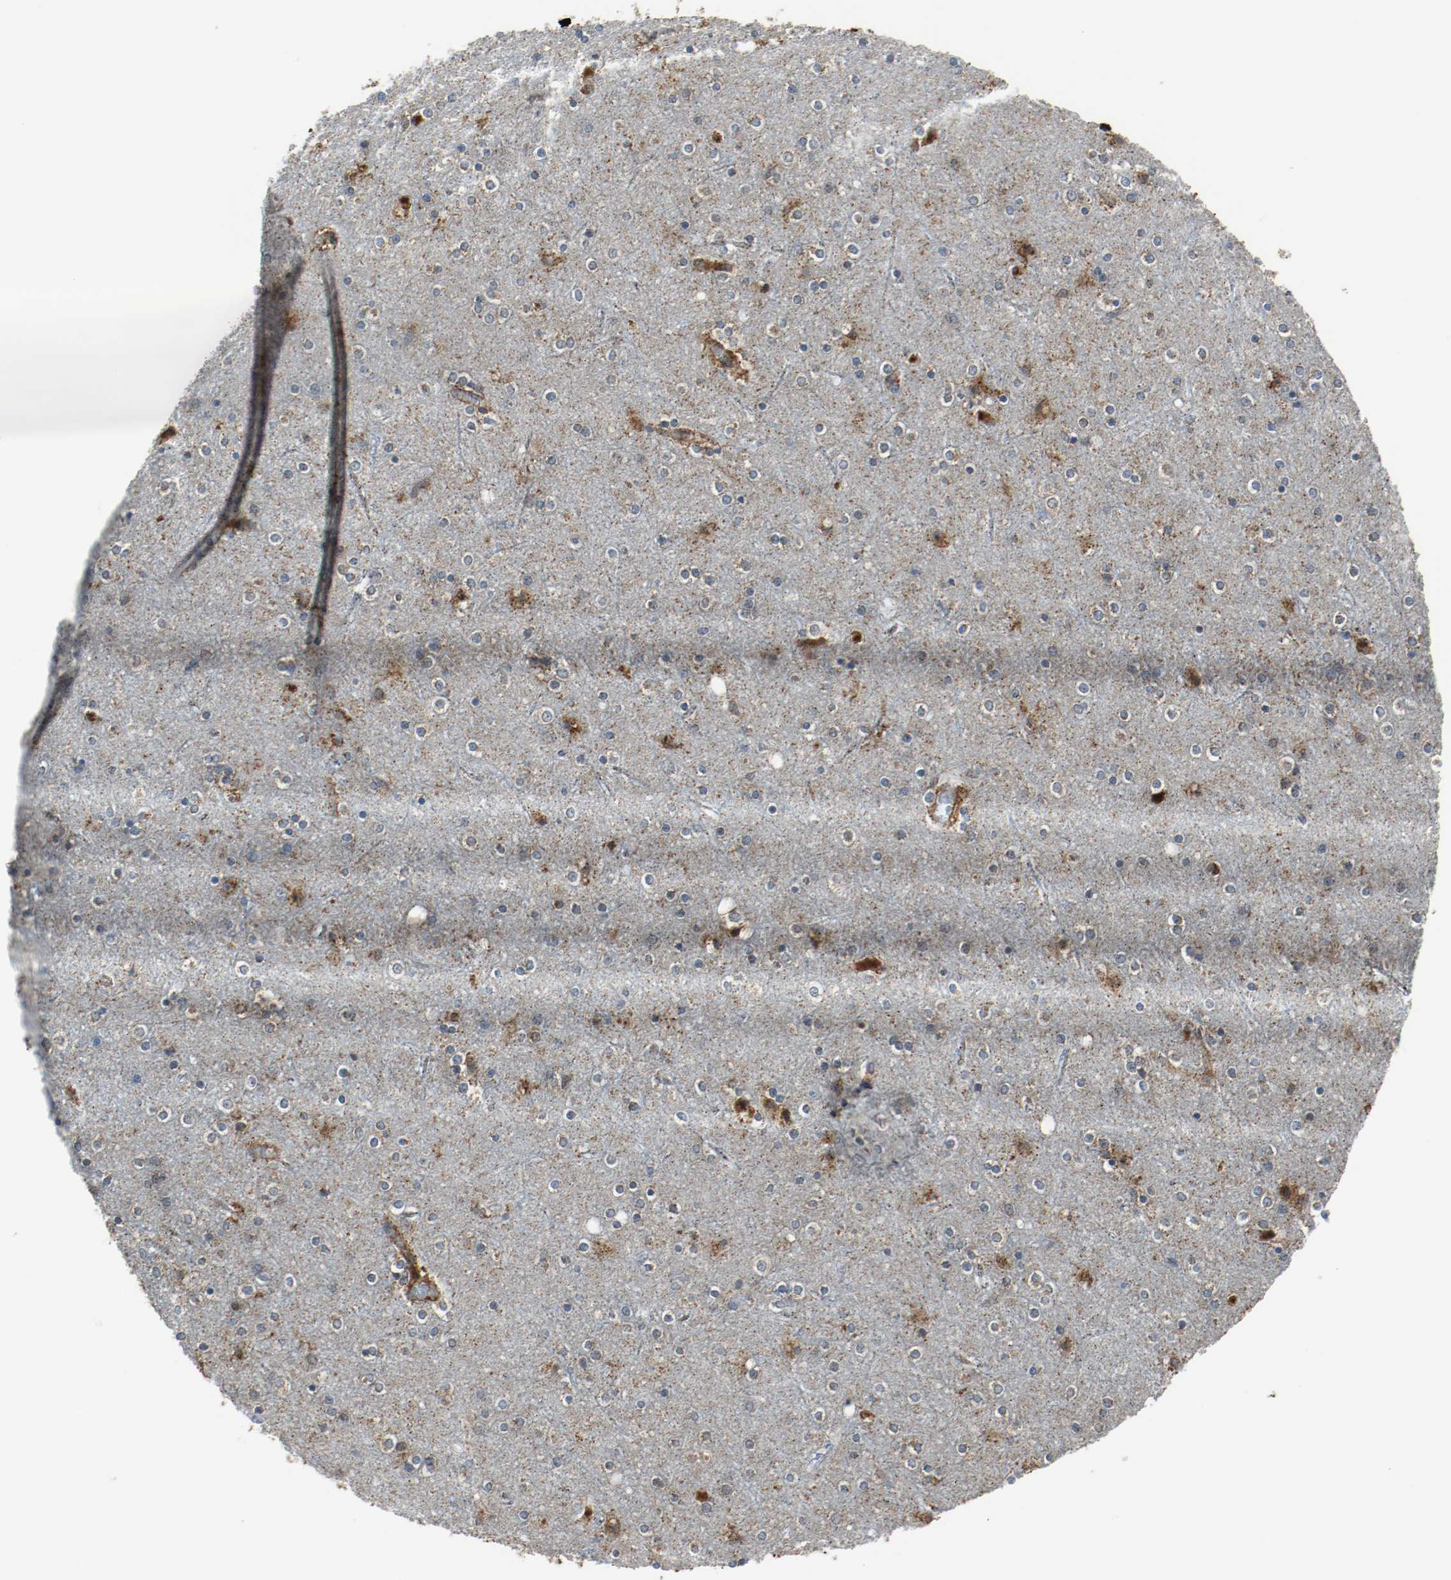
{"staining": {"intensity": "strong", "quantity": ">75%", "location": "cytoplasmic/membranous"}, "tissue": "cerebral cortex", "cell_type": "Endothelial cells", "image_type": "normal", "snomed": [{"axis": "morphology", "description": "Normal tissue, NOS"}, {"axis": "topography", "description": "Cerebral cortex"}], "caption": "There is high levels of strong cytoplasmic/membranous staining in endothelial cells of normal cerebral cortex, as demonstrated by immunohistochemical staining (brown color).", "gene": "TXNRD1", "patient": {"sex": "female", "age": 54}}